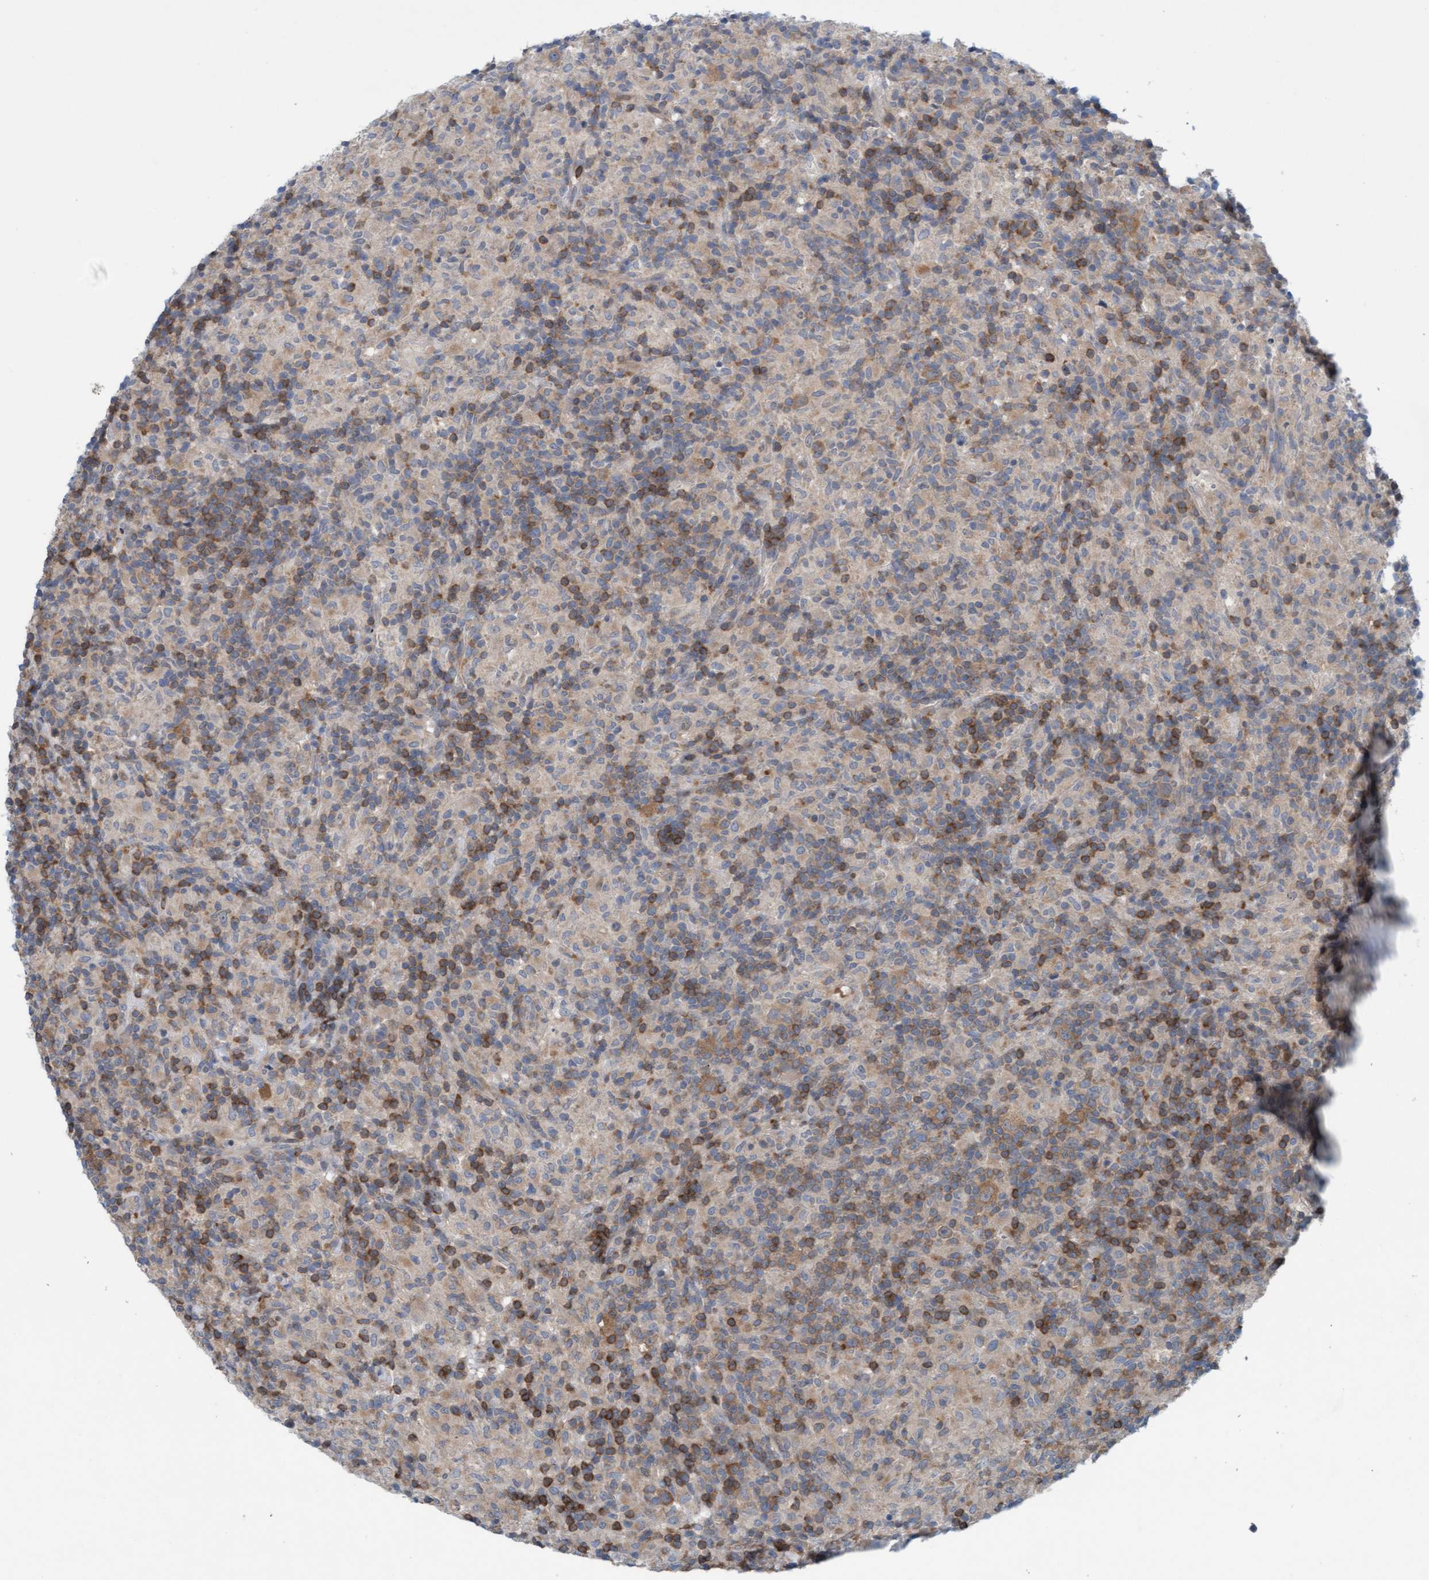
{"staining": {"intensity": "moderate", "quantity": ">75%", "location": "cytoplasmic/membranous"}, "tissue": "lymphoma", "cell_type": "Tumor cells", "image_type": "cancer", "snomed": [{"axis": "morphology", "description": "Hodgkin's disease, NOS"}, {"axis": "topography", "description": "Lymph node"}], "caption": "Immunohistochemical staining of Hodgkin's disease exhibits moderate cytoplasmic/membranous protein expression in about >75% of tumor cells.", "gene": "KLHL25", "patient": {"sex": "male", "age": 70}}